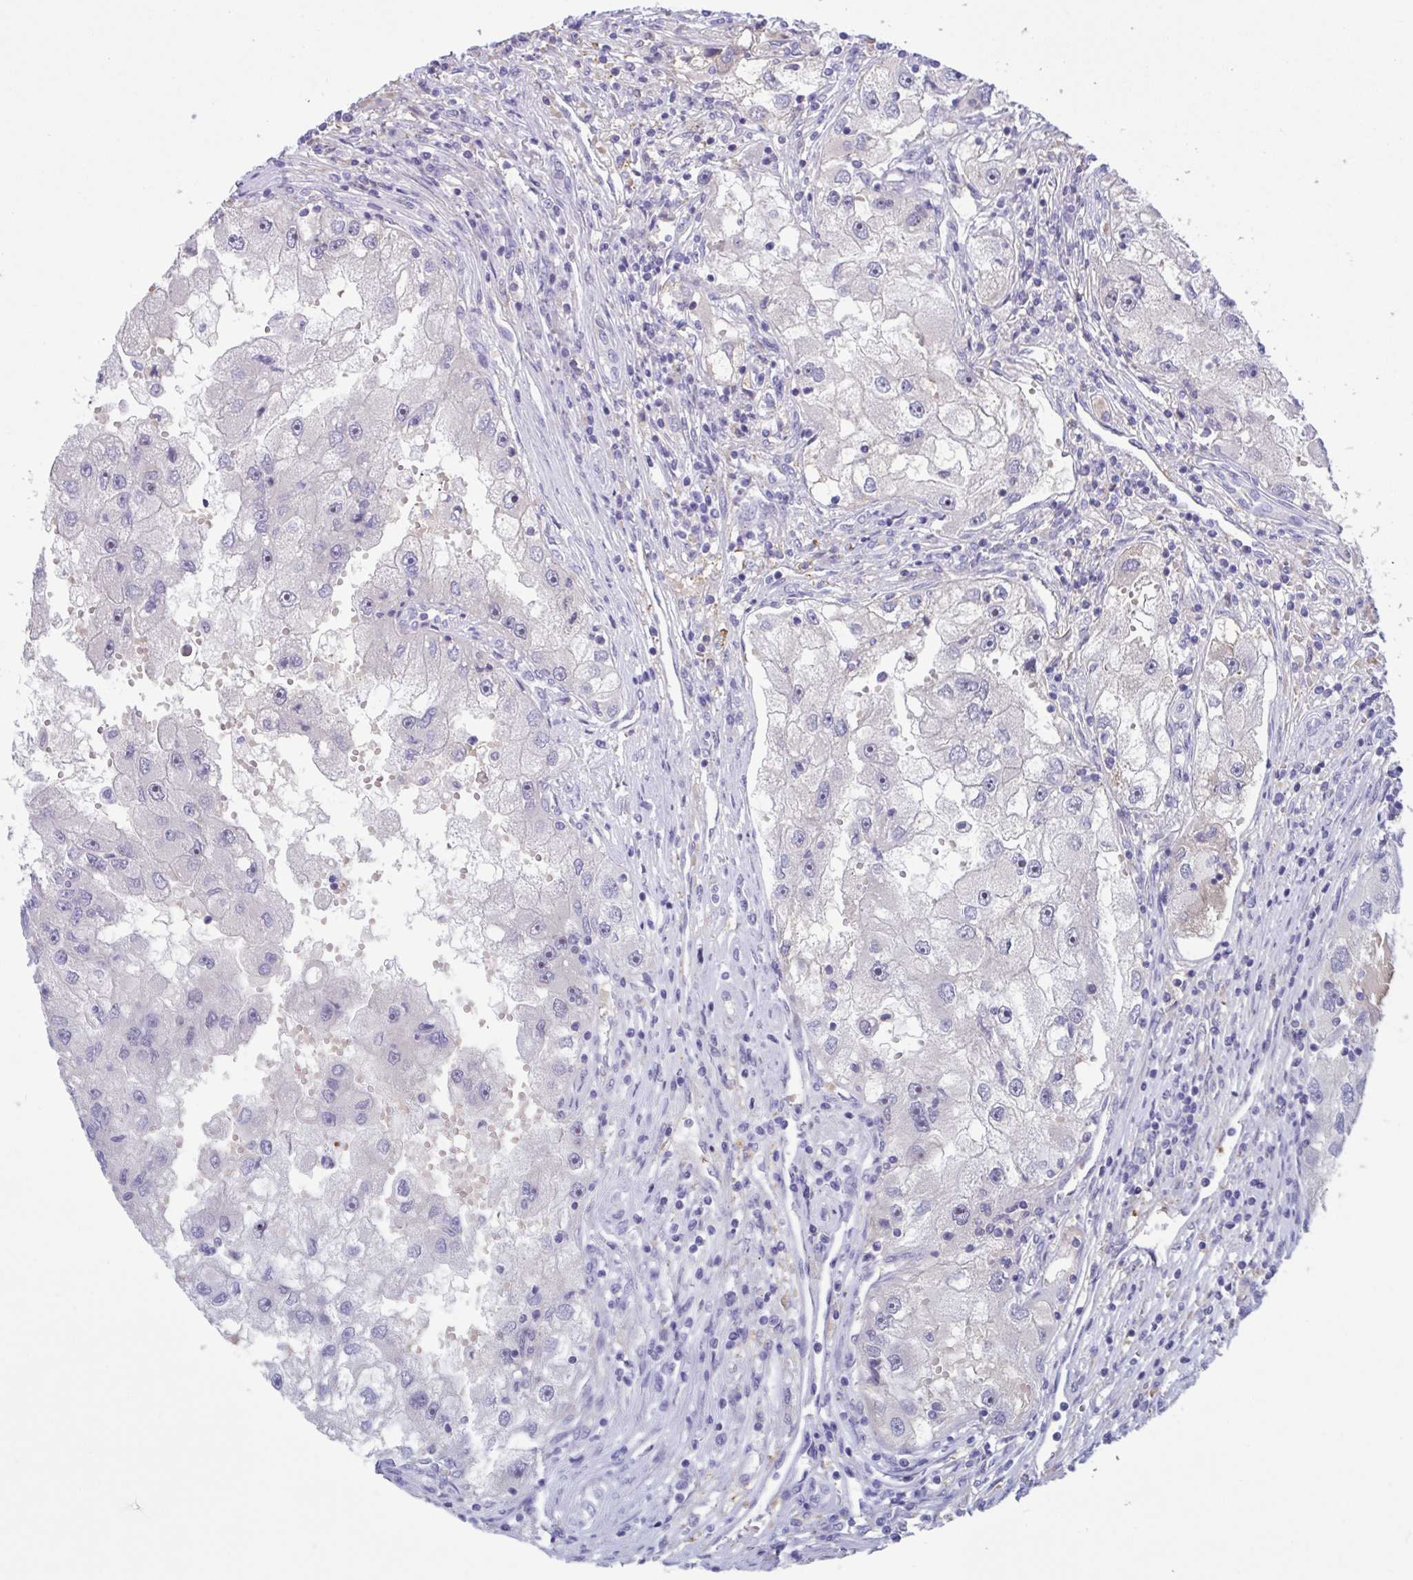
{"staining": {"intensity": "negative", "quantity": "none", "location": "none"}, "tissue": "renal cancer", "cell_type": "Tumor cells", "image_type": "cancer", "snomed": [{"axis": "morphology", "description": "Adenocarcinoma, NOS"}, {"axis": "topography", "description": "Kidney"}], "caption": "Immunohistochemical staining of human adenocarcinoma (renal) demonstrates no significant expression in tumor cells. (Brightfield microscopy of DAB IHC at high magnification).", "gene": "CENPQ", "patient": {"sex": "male", "age": 63}}